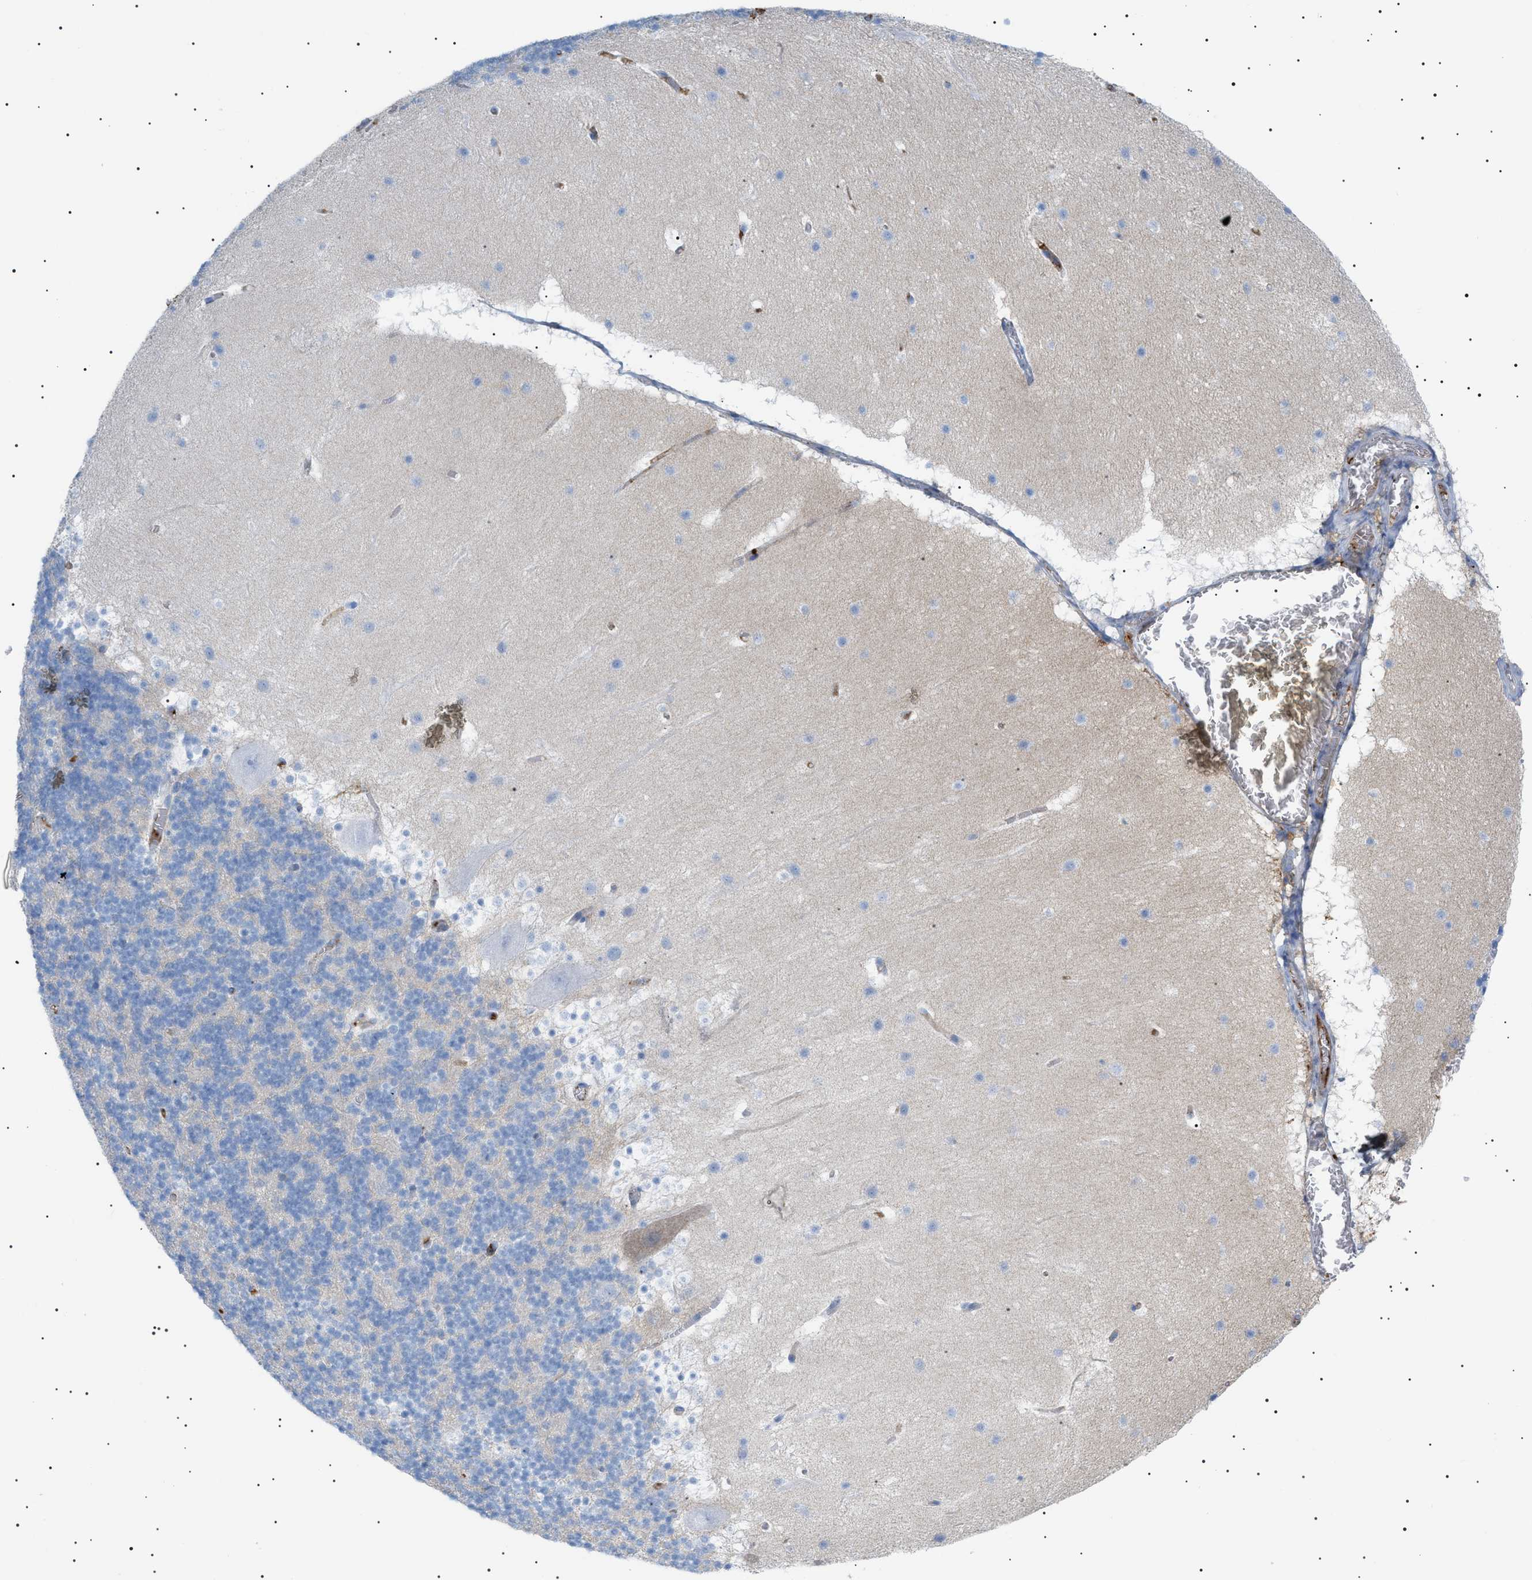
{"staining": {"intensity": "negative", "quantity": "none", "location": "none"}, "tissue": "cerebellum", "cell_type": "Cells in granular layer", "image_type": "normal", "snomed": [{"axis": "morphology", "description": "Normal tissue, NOS"}, {"axis": "topography", "description": "Cerebellum"}], "caption": "Human cerebellum stained for a protein using IHC exhibits no expression in cells in granular layer.", "gene": "LPA", "patient": {"sex": "male", "age": 45}}